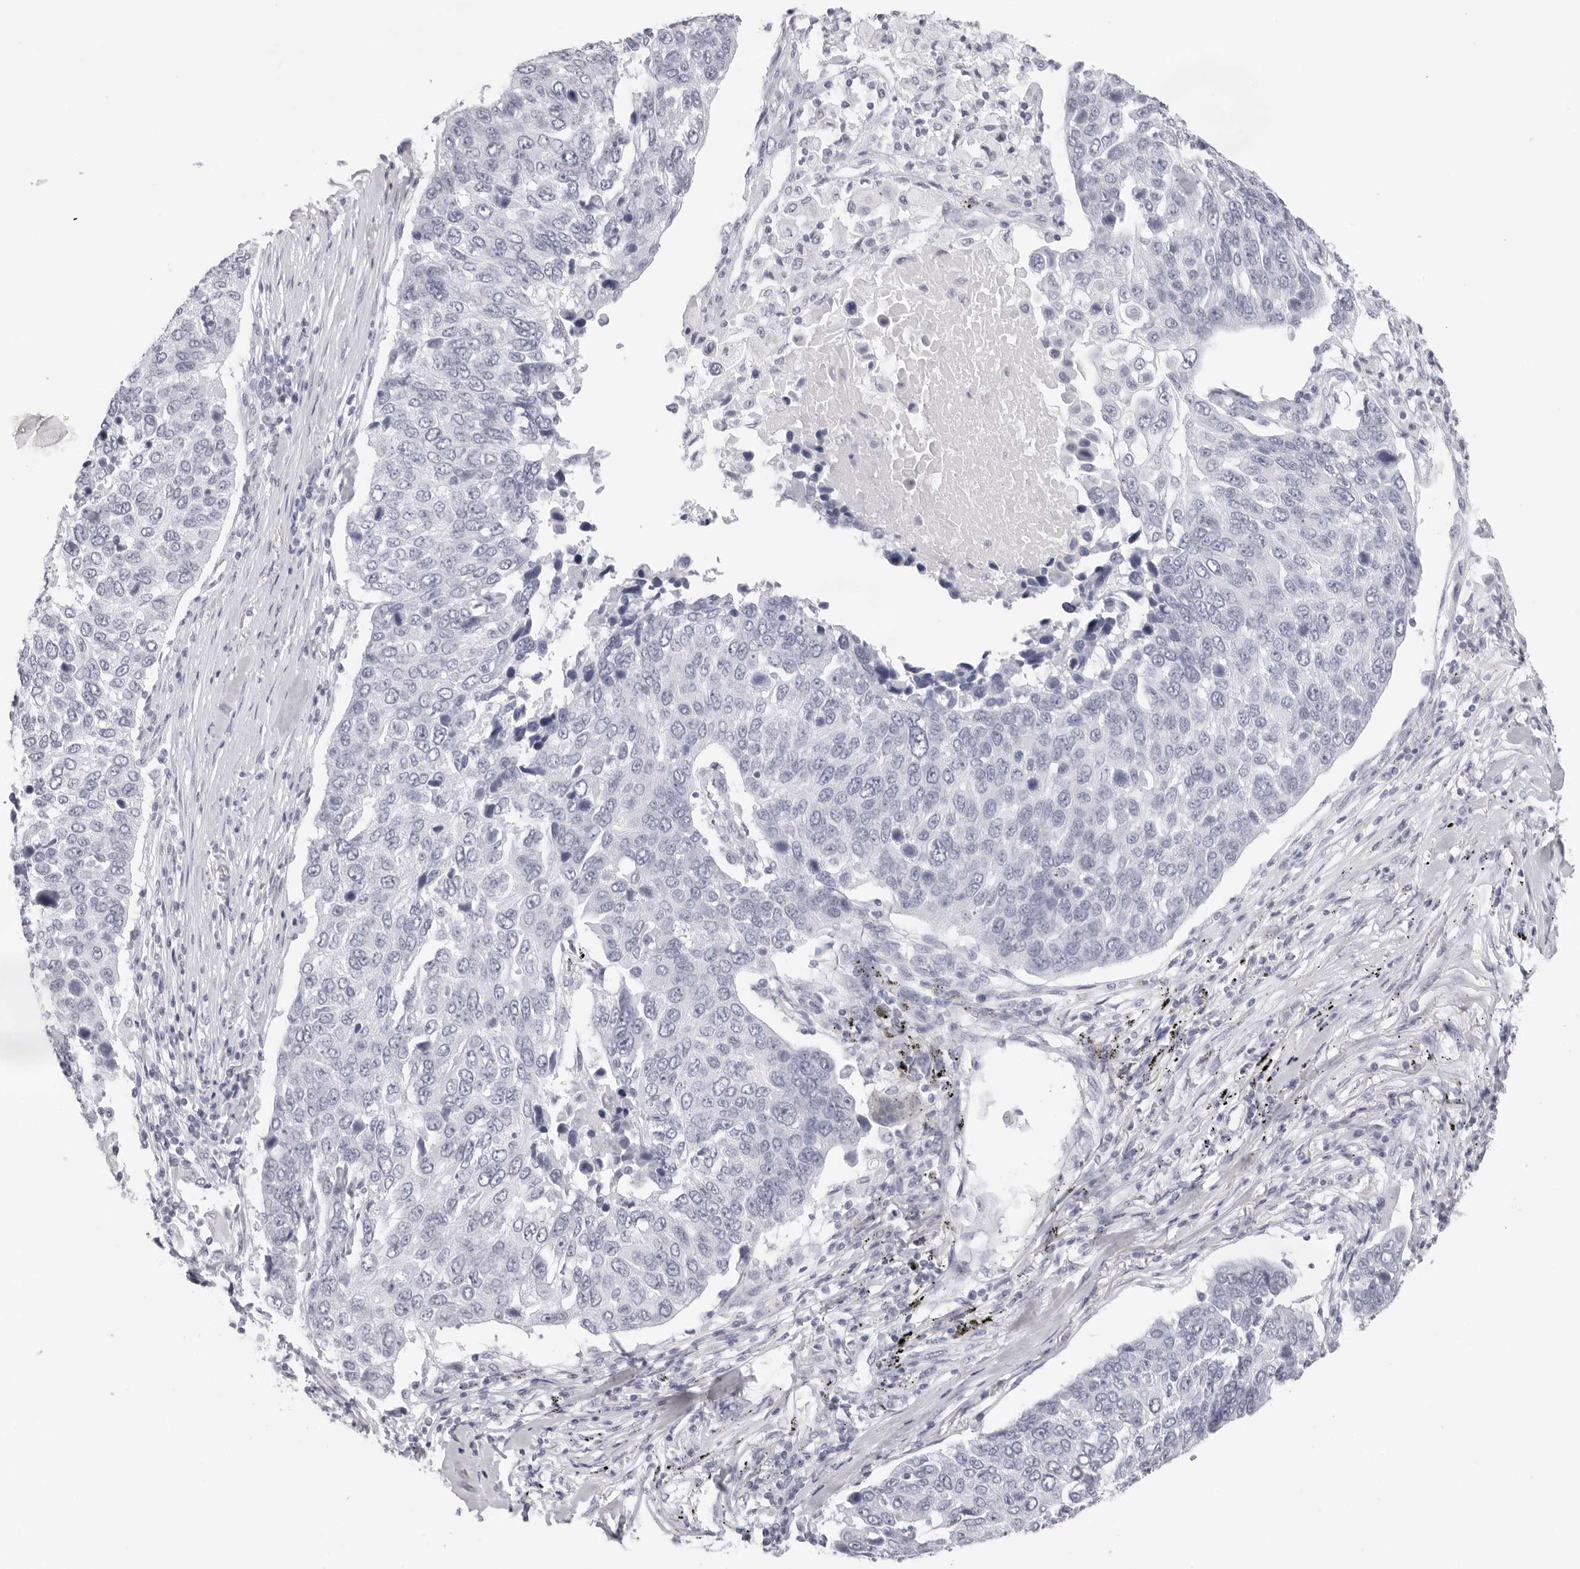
{"staining": {"intensity": "negative", "quantity": "none", "location": "none"}, "tissue": "lung cancer", "cell_type": "Tumor cells", "image_type": "cancer", "snomed": [{"axis": "morphology", "description": "Squamous cell carcinoma, NOS"}, {"axis": "topography", "description": "Lung"}], "caption": "High magnification brightfield microscopy of lung cancer stained with DAB (brown) and counterstained with hematoxylin (blue): tumor cells show no significant staining. (DAB immunohistochemistry (IHC) with hematoxylin counter stain).", "gene": "CST5", "patient": {"sex": "male", "age": 66}}